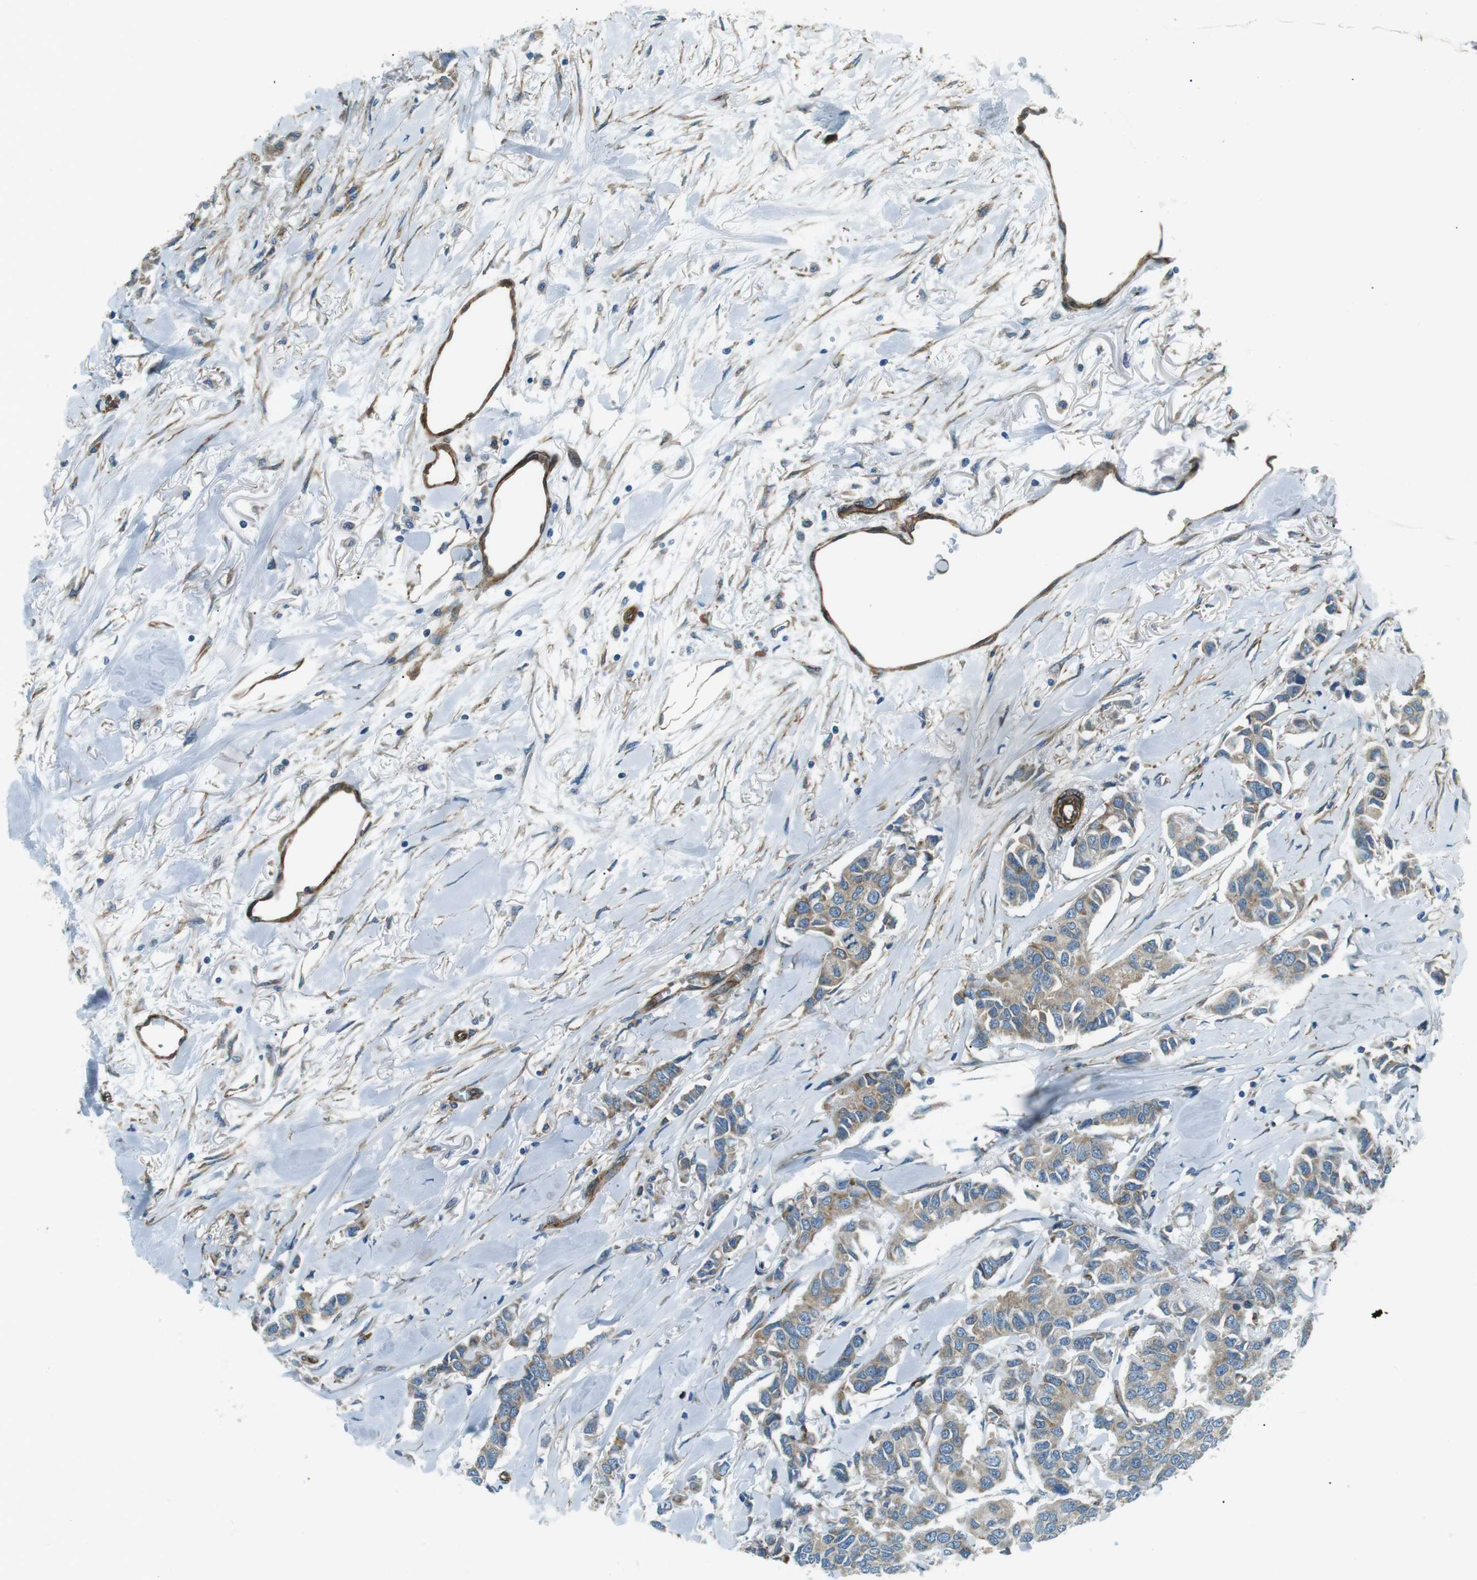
{"staining": {"intensity": "weak", "quantity": ">75%", "location": "cytoplasmic/membranous"}, "tissue": "breast cancer", "cell_type": "Tumor cells", "image_type": "cancer", "snomed": [{"axis": "morphology", "description": "Duct carcinoma"}, {"axis": "topography", "description": "Breast"}], "caption": "An image showing weak cytoplasmic/membranous expression in about >75% of tumor cells in breast cancer (infiltrating ductal carcinoma), as visualized by brown immunohistochemical staining.", "gene": "ODR4", "patient": {"sex": "female", "age": 80}}